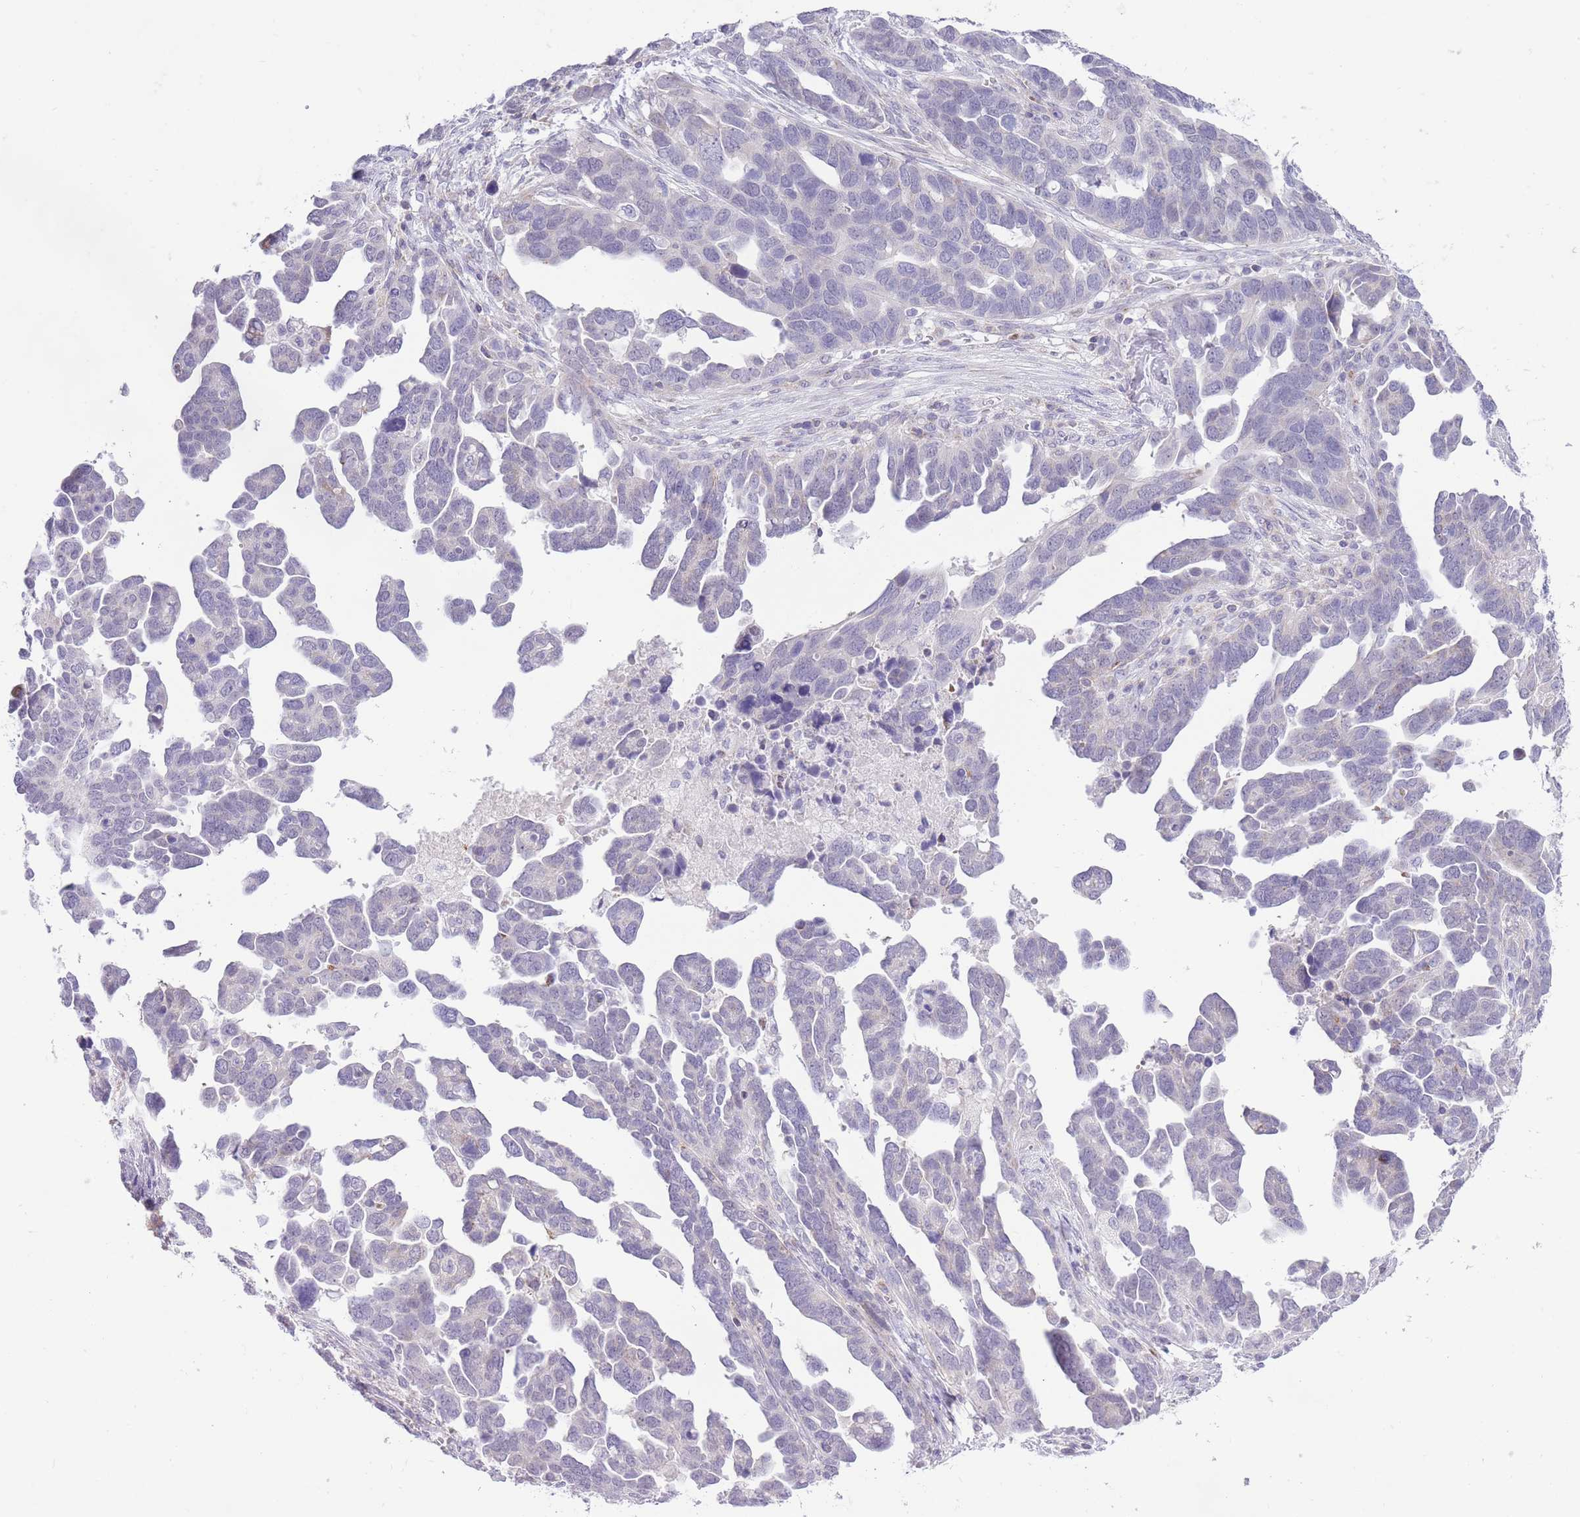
{"staining": {"intensity": "negative", "quantity": "none", "location": "none"}, "tissue": "ovarian cancer", "cell_type": "Tumor cells", "image_type": "cancer", "snomed": [{"axis": "morphology", "description": "Cystadenocarcinoma, serous, NOS"}, {"axis": "topography", "description": "Ovary"}], "caption": "There is no significant expression in tumor cells of ovarian cancer.", "gene": "DENND2D", "patient": {"sex": "female", "age": 54}}